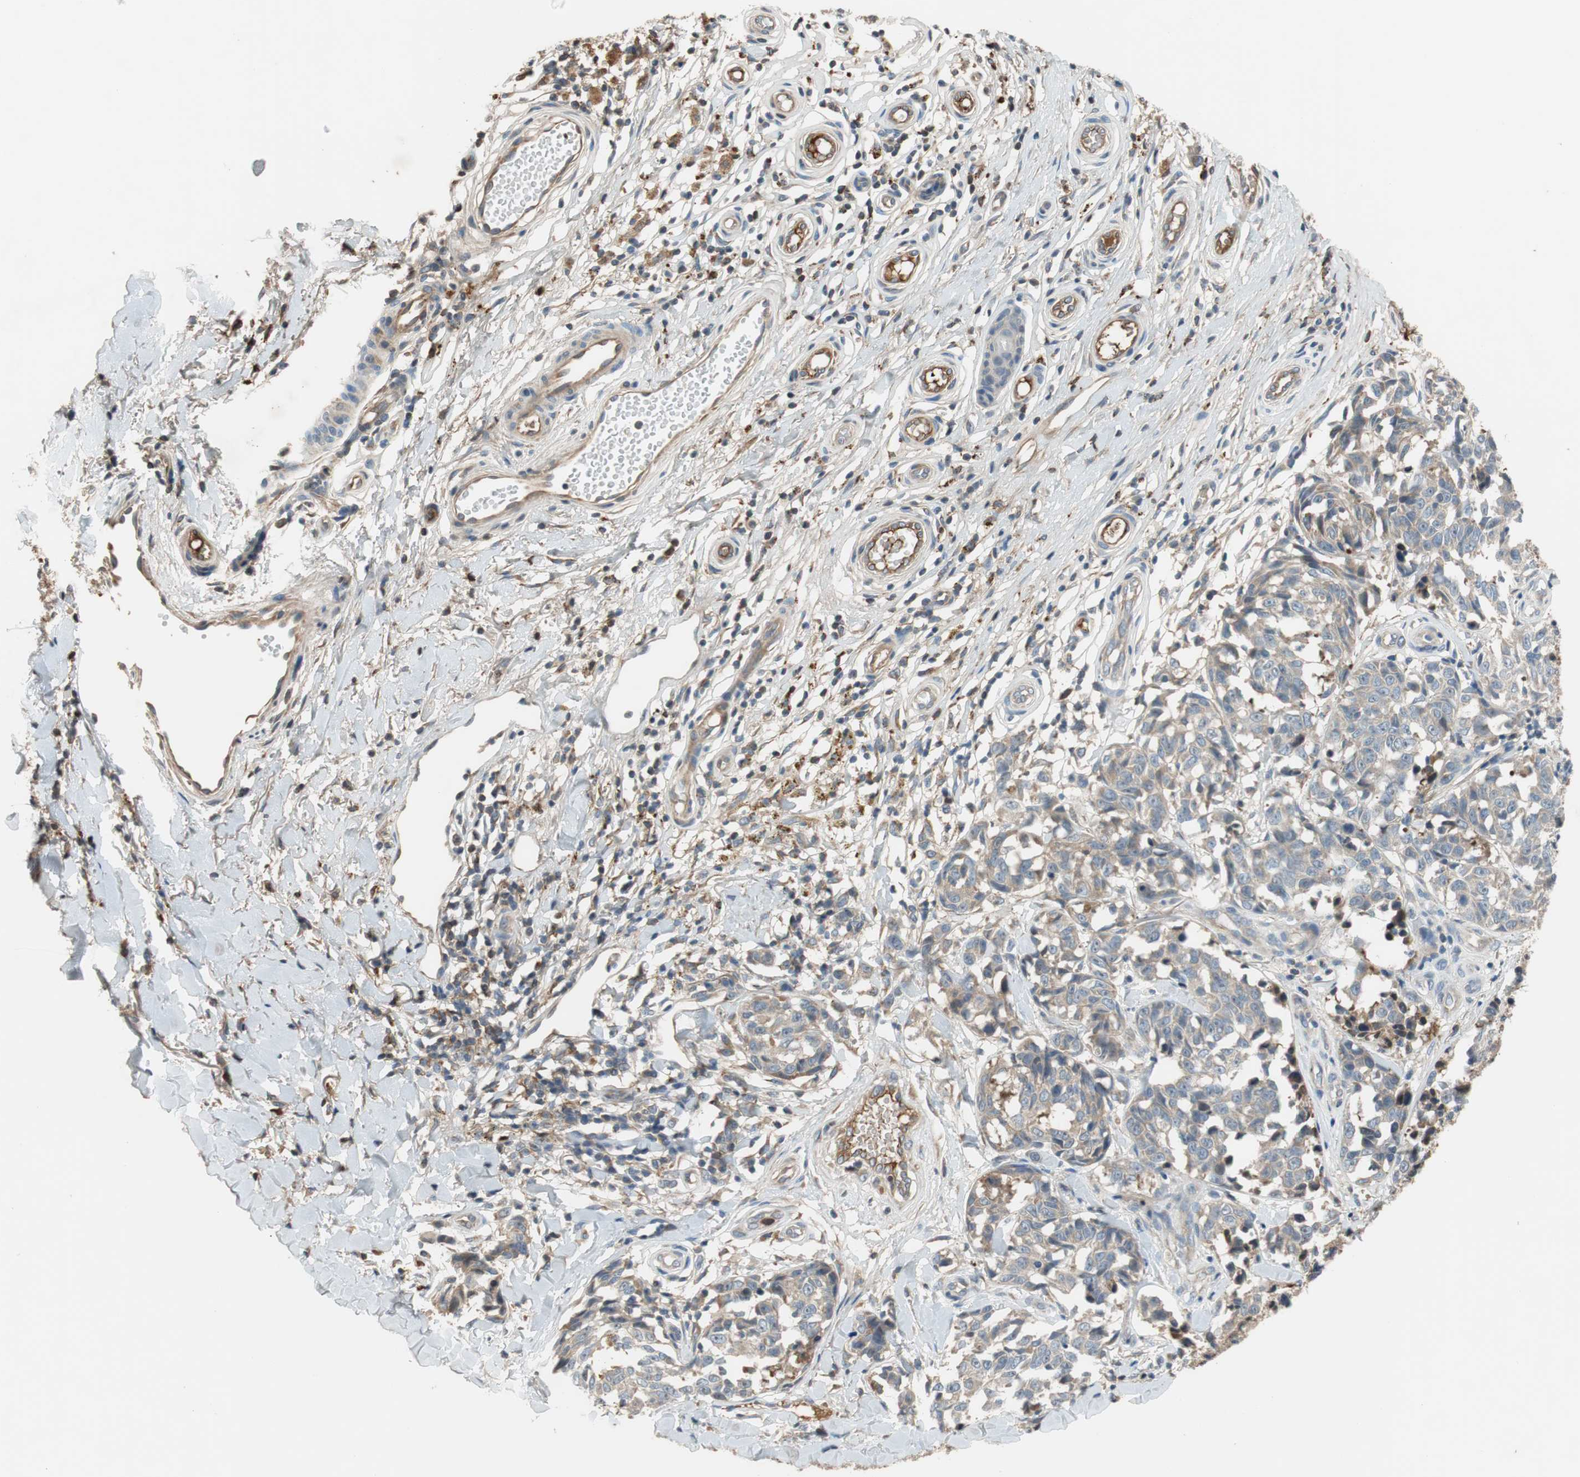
{"staining": {"intensity": "negative", "quantity": "none", "location": "none"}, "tissue": "melanoma", "cell_type": "Tumor cells", "image_type": "cancer", "snomed": [{"axis": "morphology", "description": "Malignant melanoma, NOS"}, {"axis": "topography", "description": "Skin"}], "caption": "This micrograph is of melanoma stained with IHC to label a protein in brown with the nuclei are counter-stained blue. There is no expression in tumor cells.", "gene": "C4A", "patient": {"sex": "female", "age": 64}}